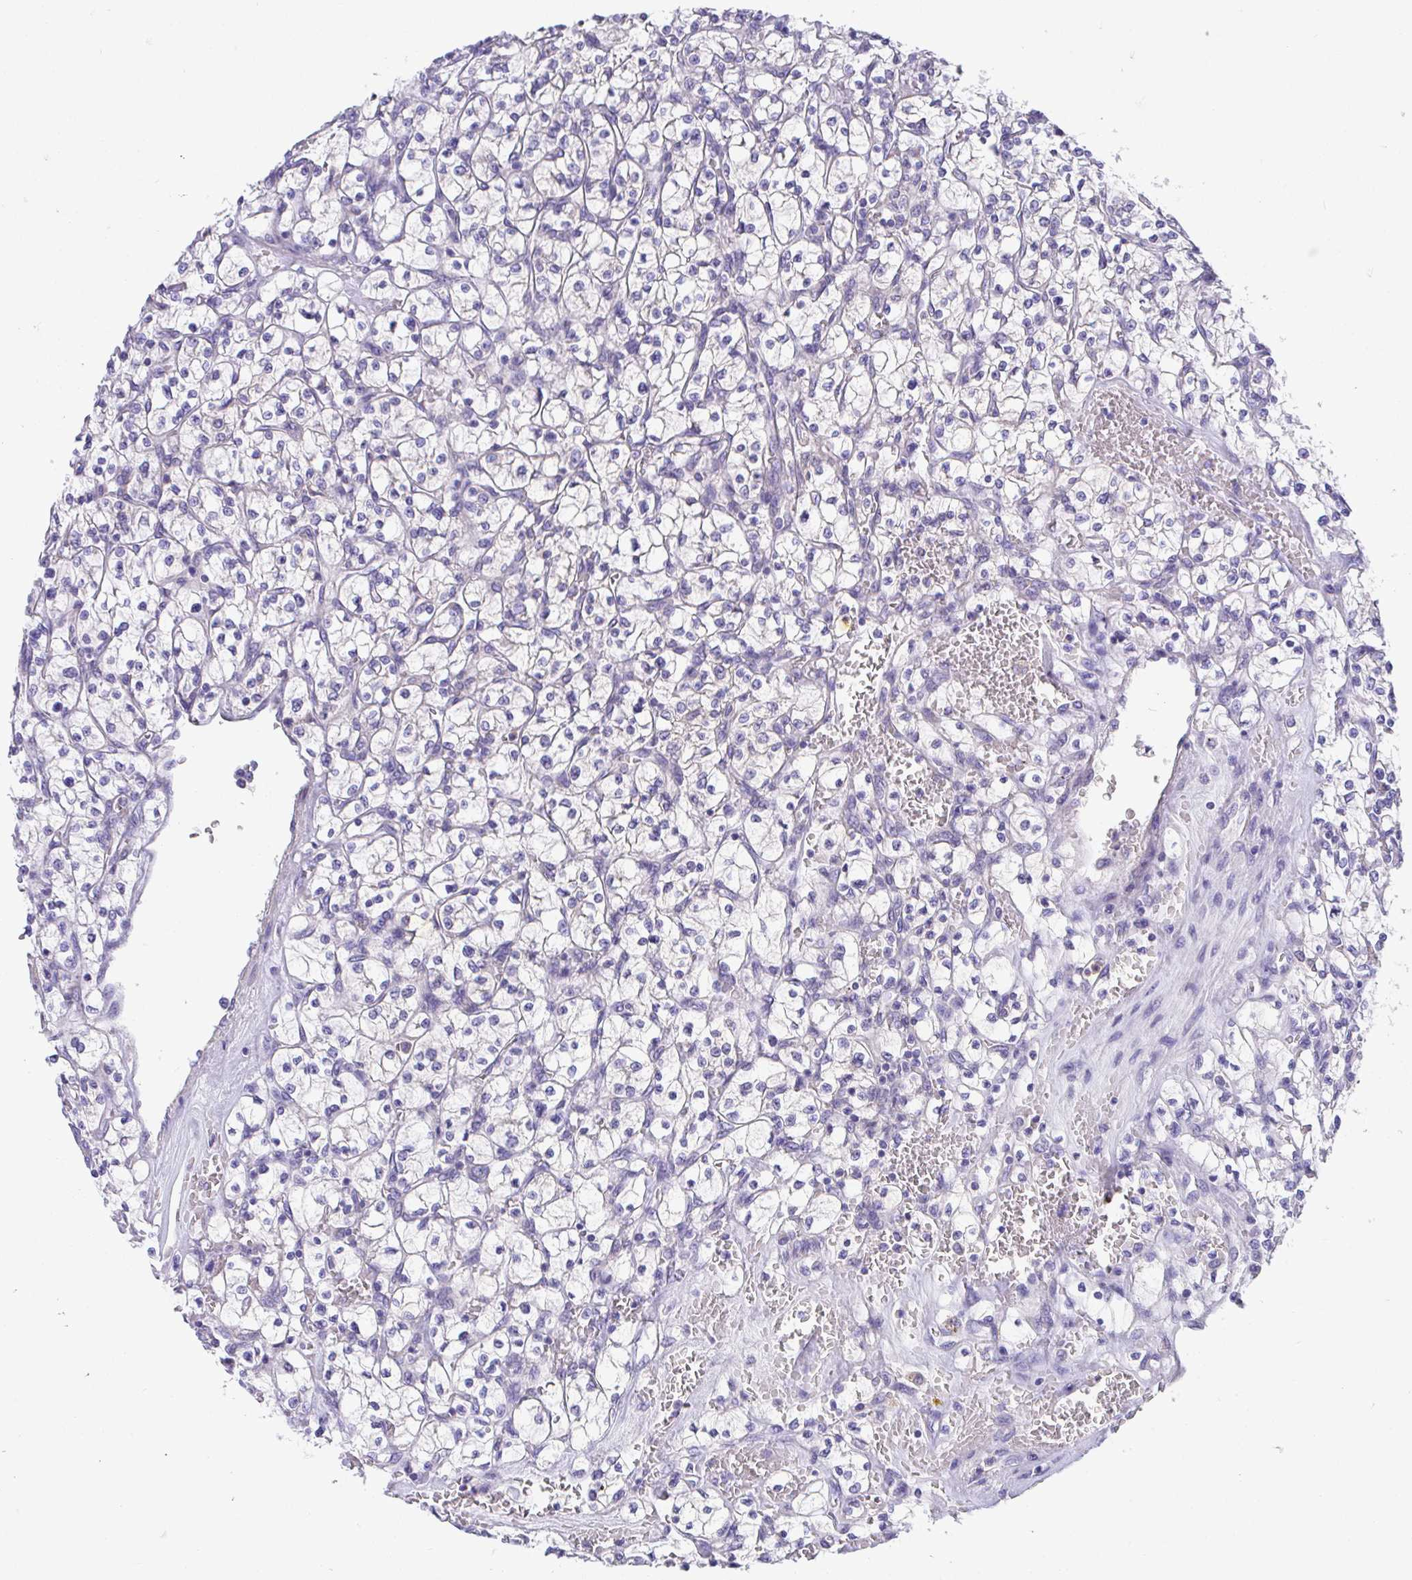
{"staining": {"intensity": "negative", "quantity": "none", "location": "none"}, "tissue": "renal cancer", "cell_type": "Tumor cells", "image_type": "cancer", "snomed": [{"axis": "morphology", "description": "Adenocarcinoma, NOS"}, {"axis": "topography", "description": "Kidney"}], "caption": "Protein analysis of renal cancer (adenocarcinoma) displays no significant expression in tumor cells.", "gene": "COA5", "patient": {"sex": "female", "age": 64}}